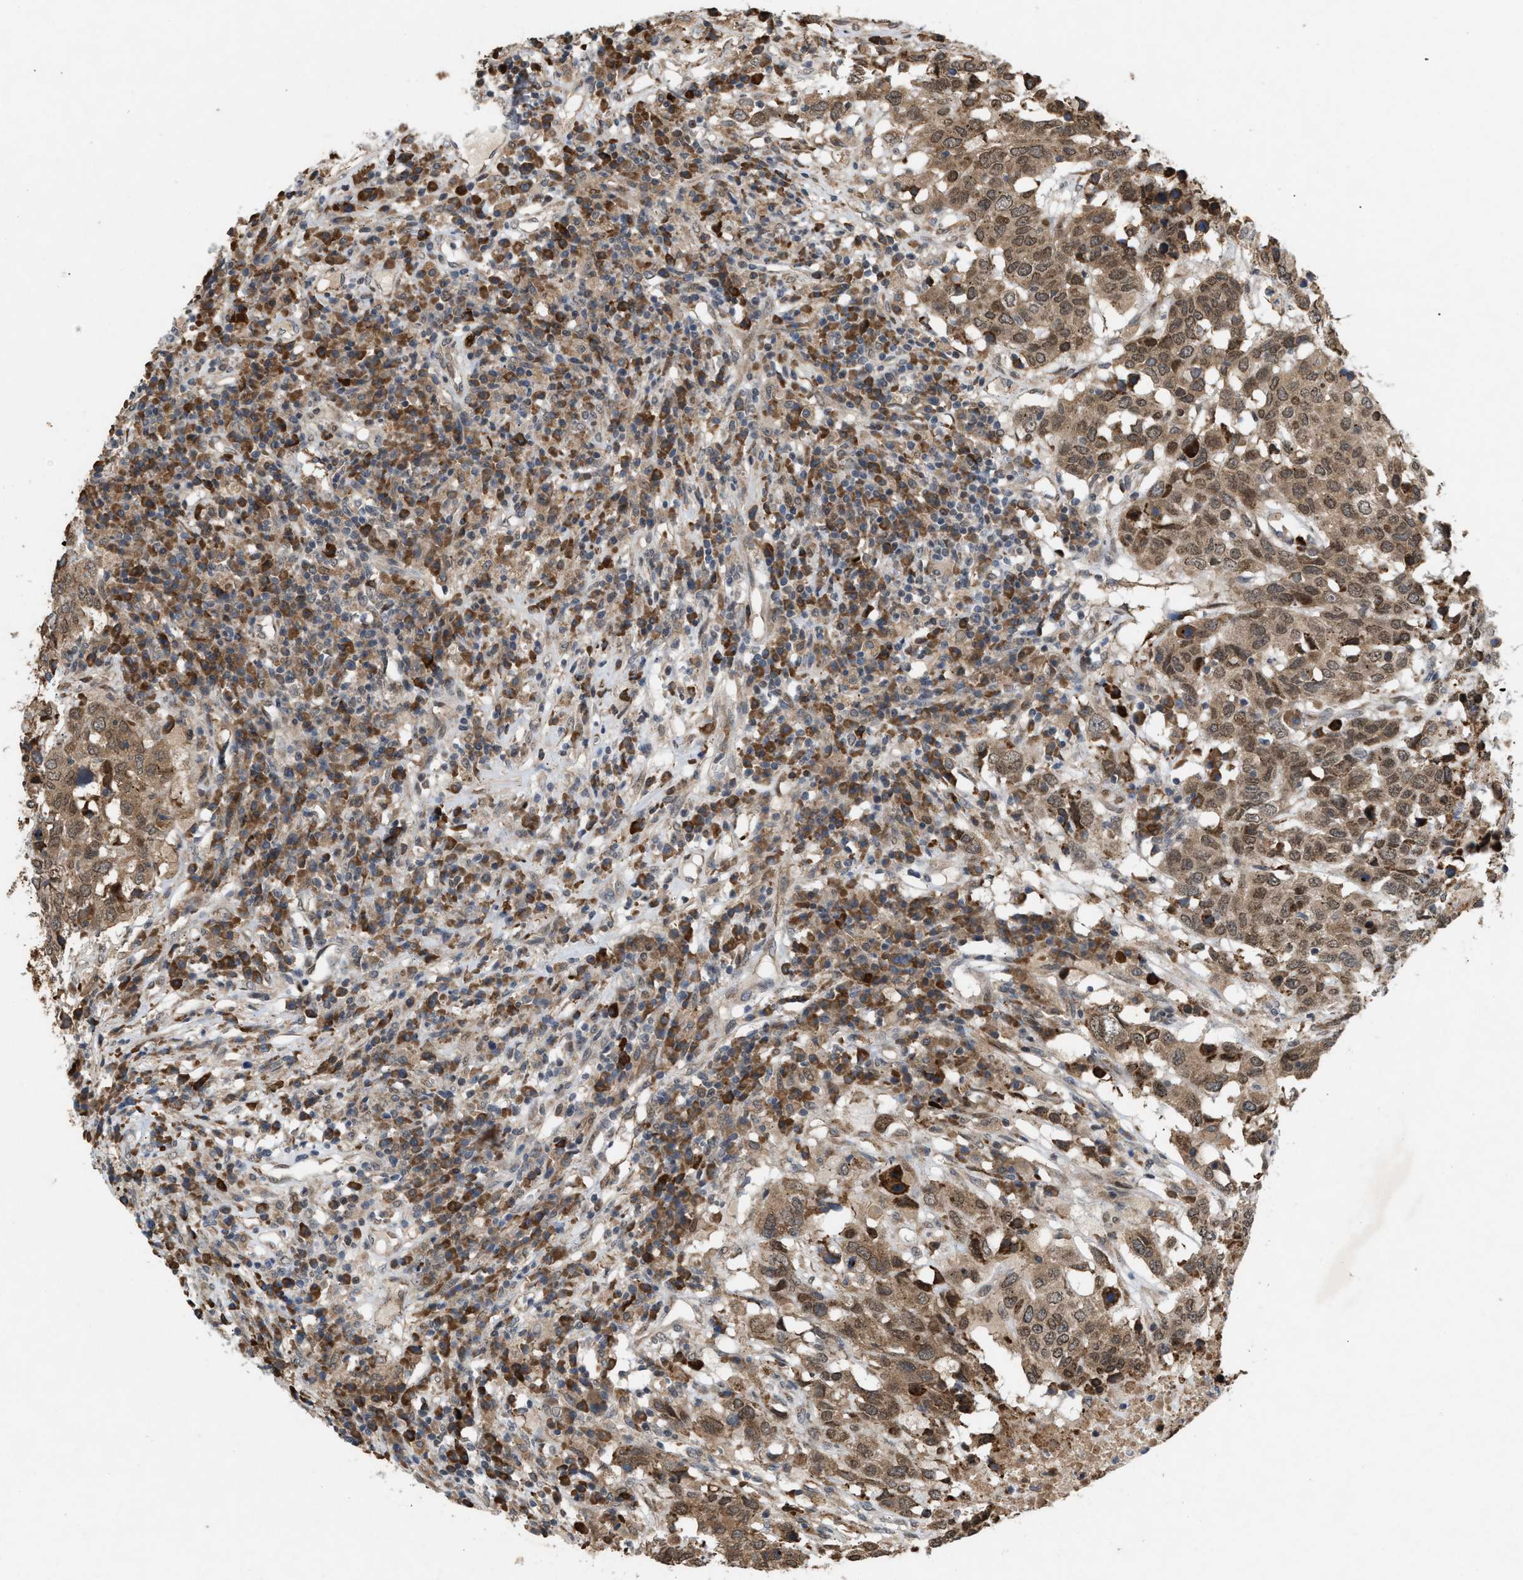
{"staining": {"intensity": "moderate", "quantity": ">75%", "location": "cytoplasmic/membranous,nuclear"}, "tissue": "head and neck cancer", "cell_type": "Tumor cells", "image_type": "cancer", "snomed": [{"axis": "morphology", "description": "Squamous cell carcinoma, NOS"}, {"axis": "topography", "description": "Head-Neck"}], "caption": "Moderate cytoplasmic/membranous and nuclear protein staining is appreciated in approximately >75% of tumor cells in head and neck cancer (squamous cell carcinoma).", "gene": "MFSD6", "patient": {"sex": "male", "age": 66}}